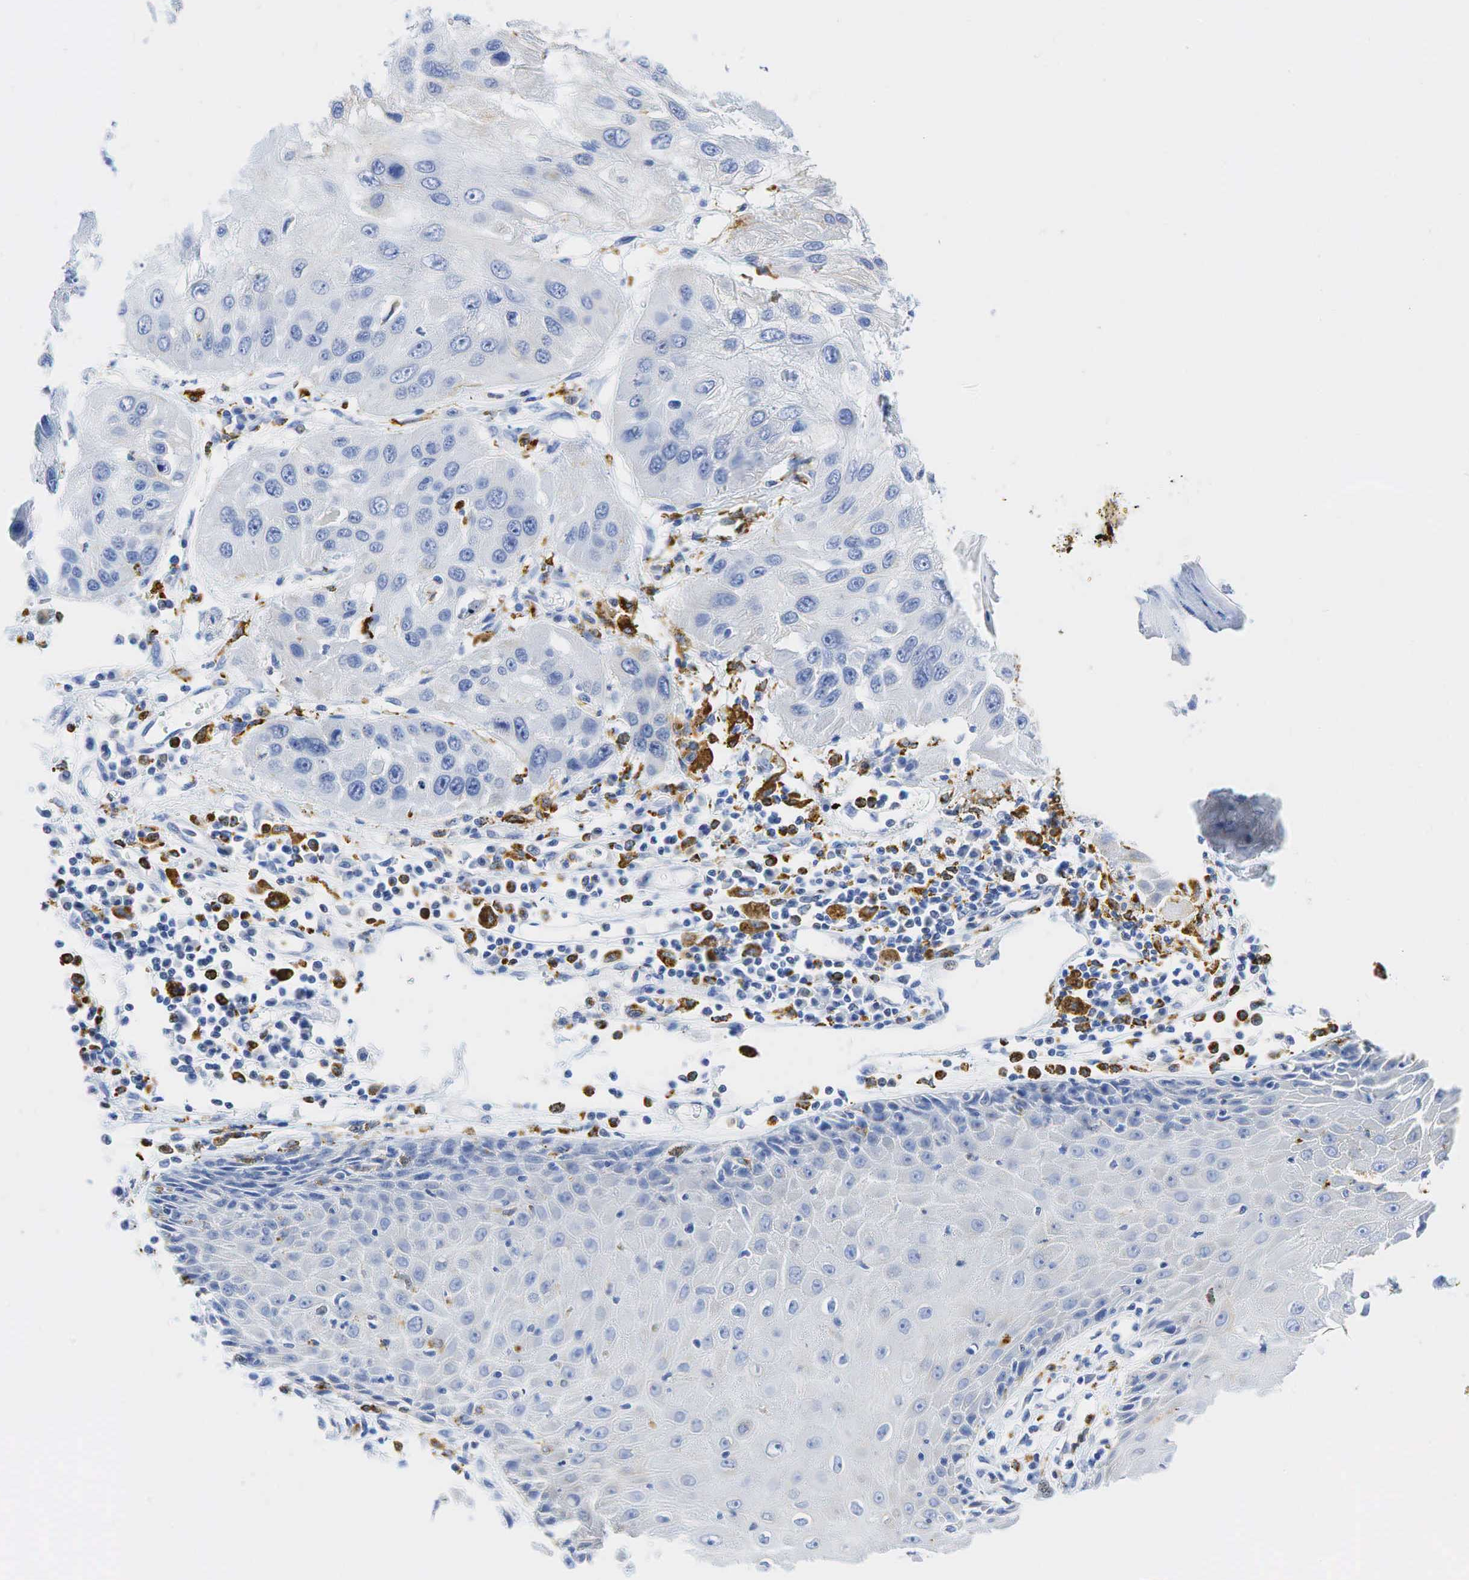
{"staining": {"intensity": "negative", "quantity": "none", "location": "none"}, "tissue": "skin cancer", "cell_type": "Tumor cells", "image_type": "cancer", "snomed": [{"axis": "morphology", "description": "Squamous cell carcinoma, NOS"}, {"axis": "topography", "description": "Skin"}, {"axis": "topography", "description": "Anal"}], "caption": "The histopathology image exhibits no significant staining in tumor cells of skin squamous cell carcinoma.", "gene": "CD68", "patient": {"sex": "male", "age": 61}}